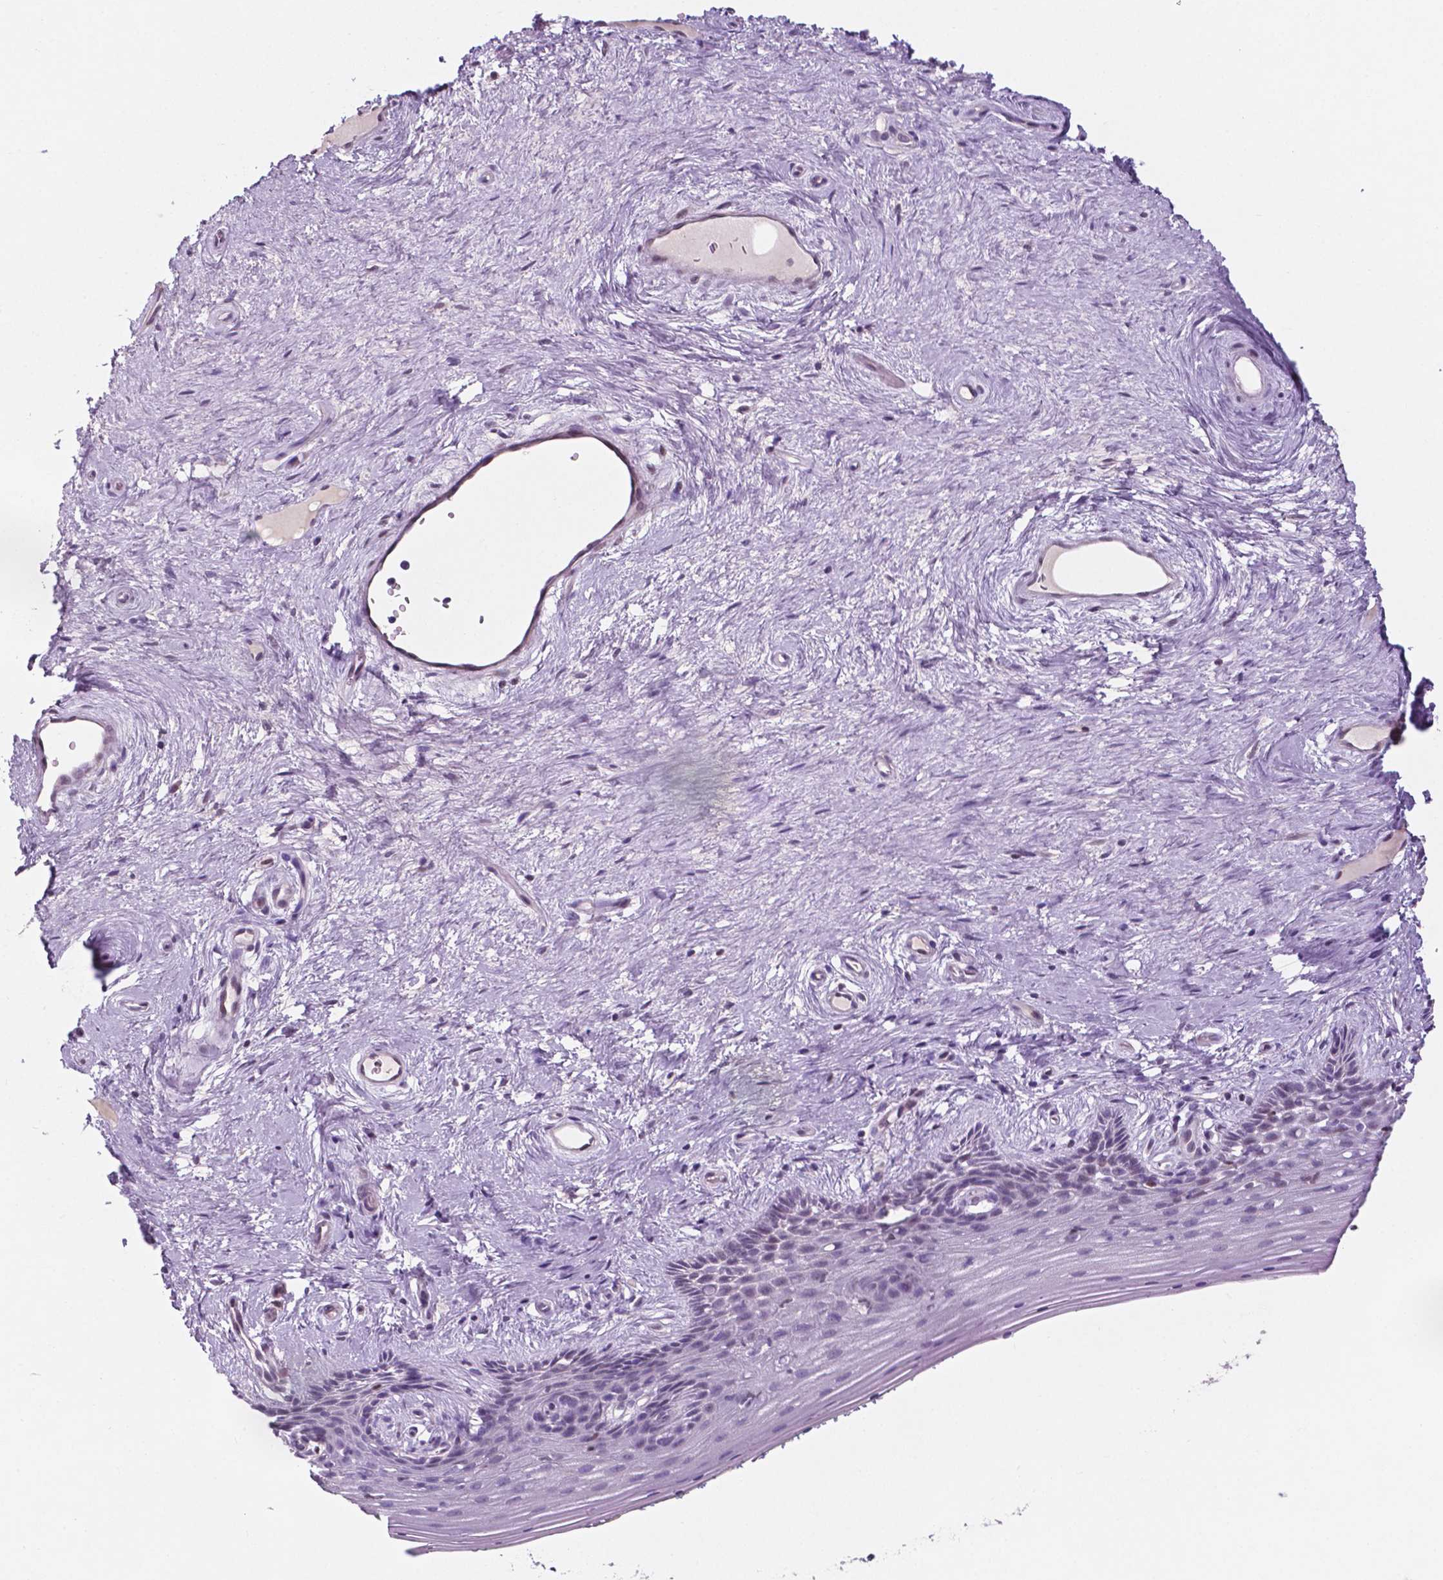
{"staining": {"intensity": "negative", "quantity": "none", "location": "none"}, "tissue": "vagina", "cell_type": "Squamous epithelial cells", "image_type": "normal", "snomed": [{"axis": "morphology", "description": "Normal tissue, NOS"}, {"axis": "topography", "description": "Vagina"}], "caption": "Squamous epithelial cells are negative for brown protein staining in unremarkable vagina. (DAB immunohistochemistry (IHC) visualized using brightfield microscopy, high magnification).", "gene": "FAM50B", "patient": {"sex": "female", "age": 45}}